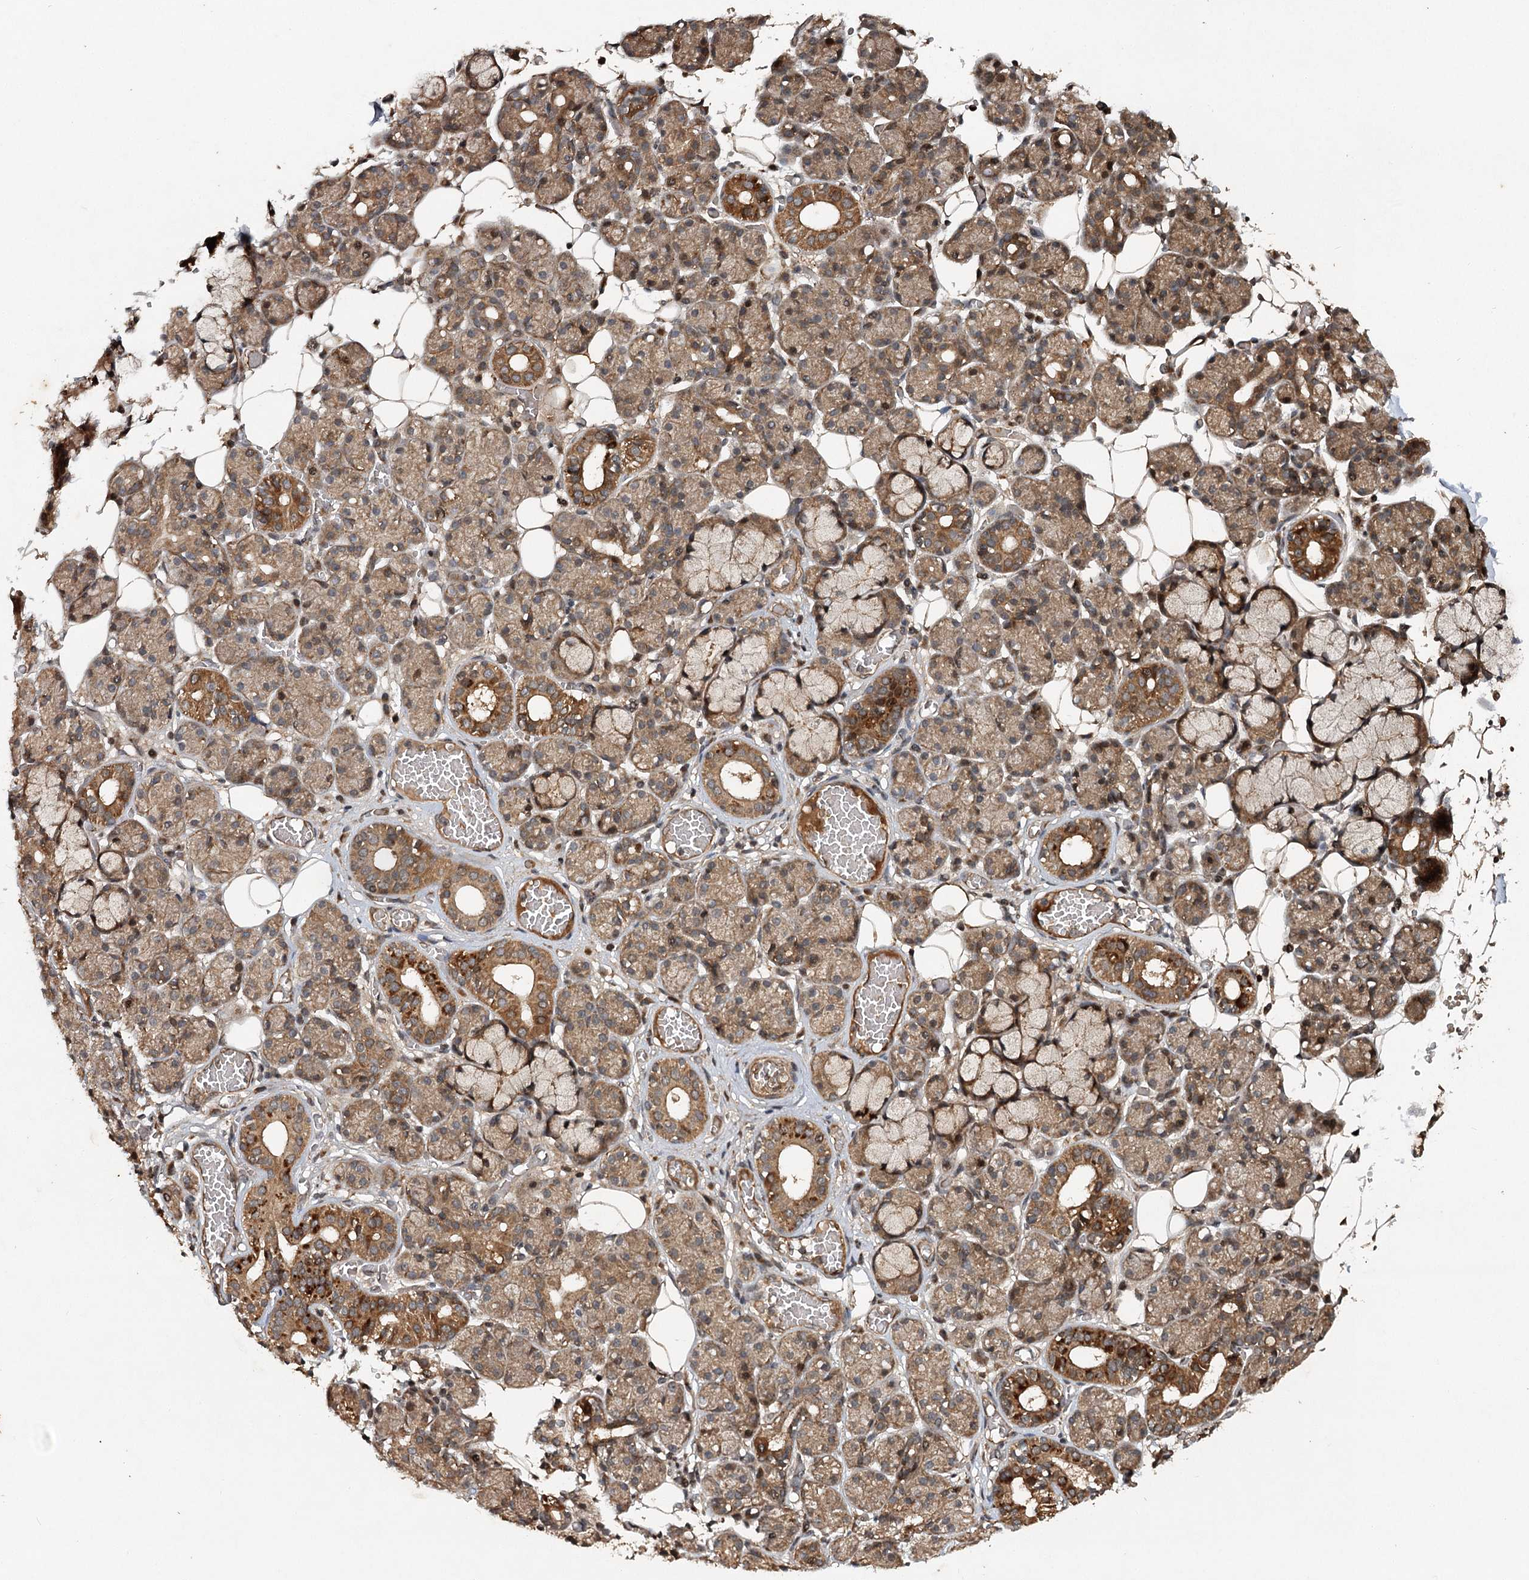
{"staining": {"intensity": "moderate", "quantity": "25%-75%", "location": "cytoplasmic/membranous,nuclear"}, "tissue": "salivary gland", "cell_type": "Glandular cells", "image_type": "normal", "snomed": [{"axis": "morphology", "description": "Normal tissue, NOS"}, {"axis": "topography", "description": "Salivary gland"}], "caption": "Benign salivary gland displays moderate cytoplasmic/membranous,nuclear staining in approximately 25%-75% of glandular cells, visualized by immunohistochemistry.", "gene": "INSIG2", "patient": {"sex": "male", "age": 63}}